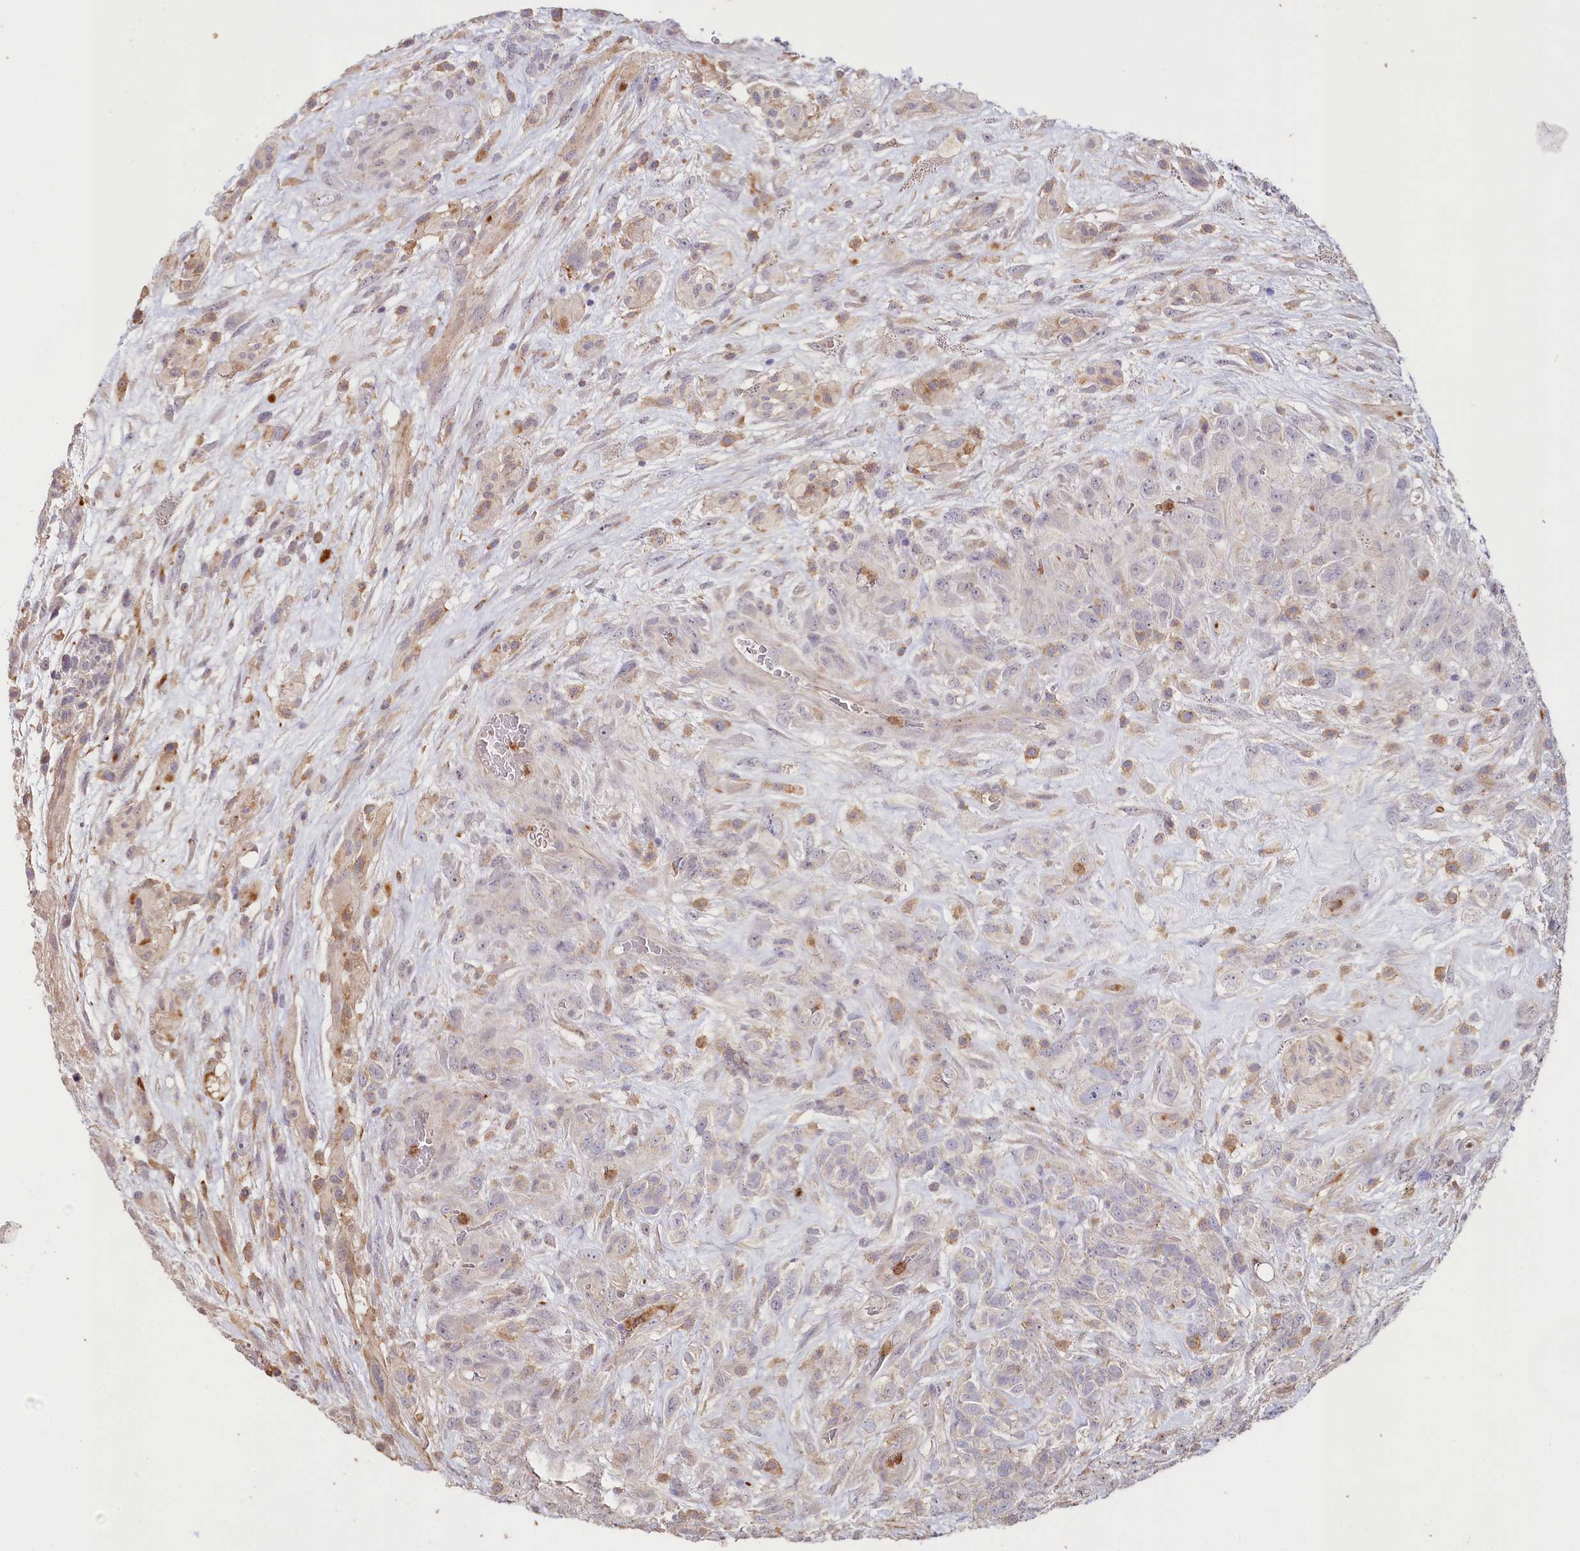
{"staining": {"intensity": "weak", "quantity": "<25%", "location": "cytoplasmic/membranous"}, "tissue": "glioma", "cell_type": "Tumor cells", "image_type": "cancer", "snomed": [{"axis": "morphology", "description": "Glioma, malignant, High grade"}, {"axis": "topography", "description": "Brain"}], "caption": "DAB immunohistochemical staining of high-grade glioma (malignant) shows no significant expression in tumor cells.", "gene": "ALDH3B1", "patient": {"sex": "male", "age": 61}}